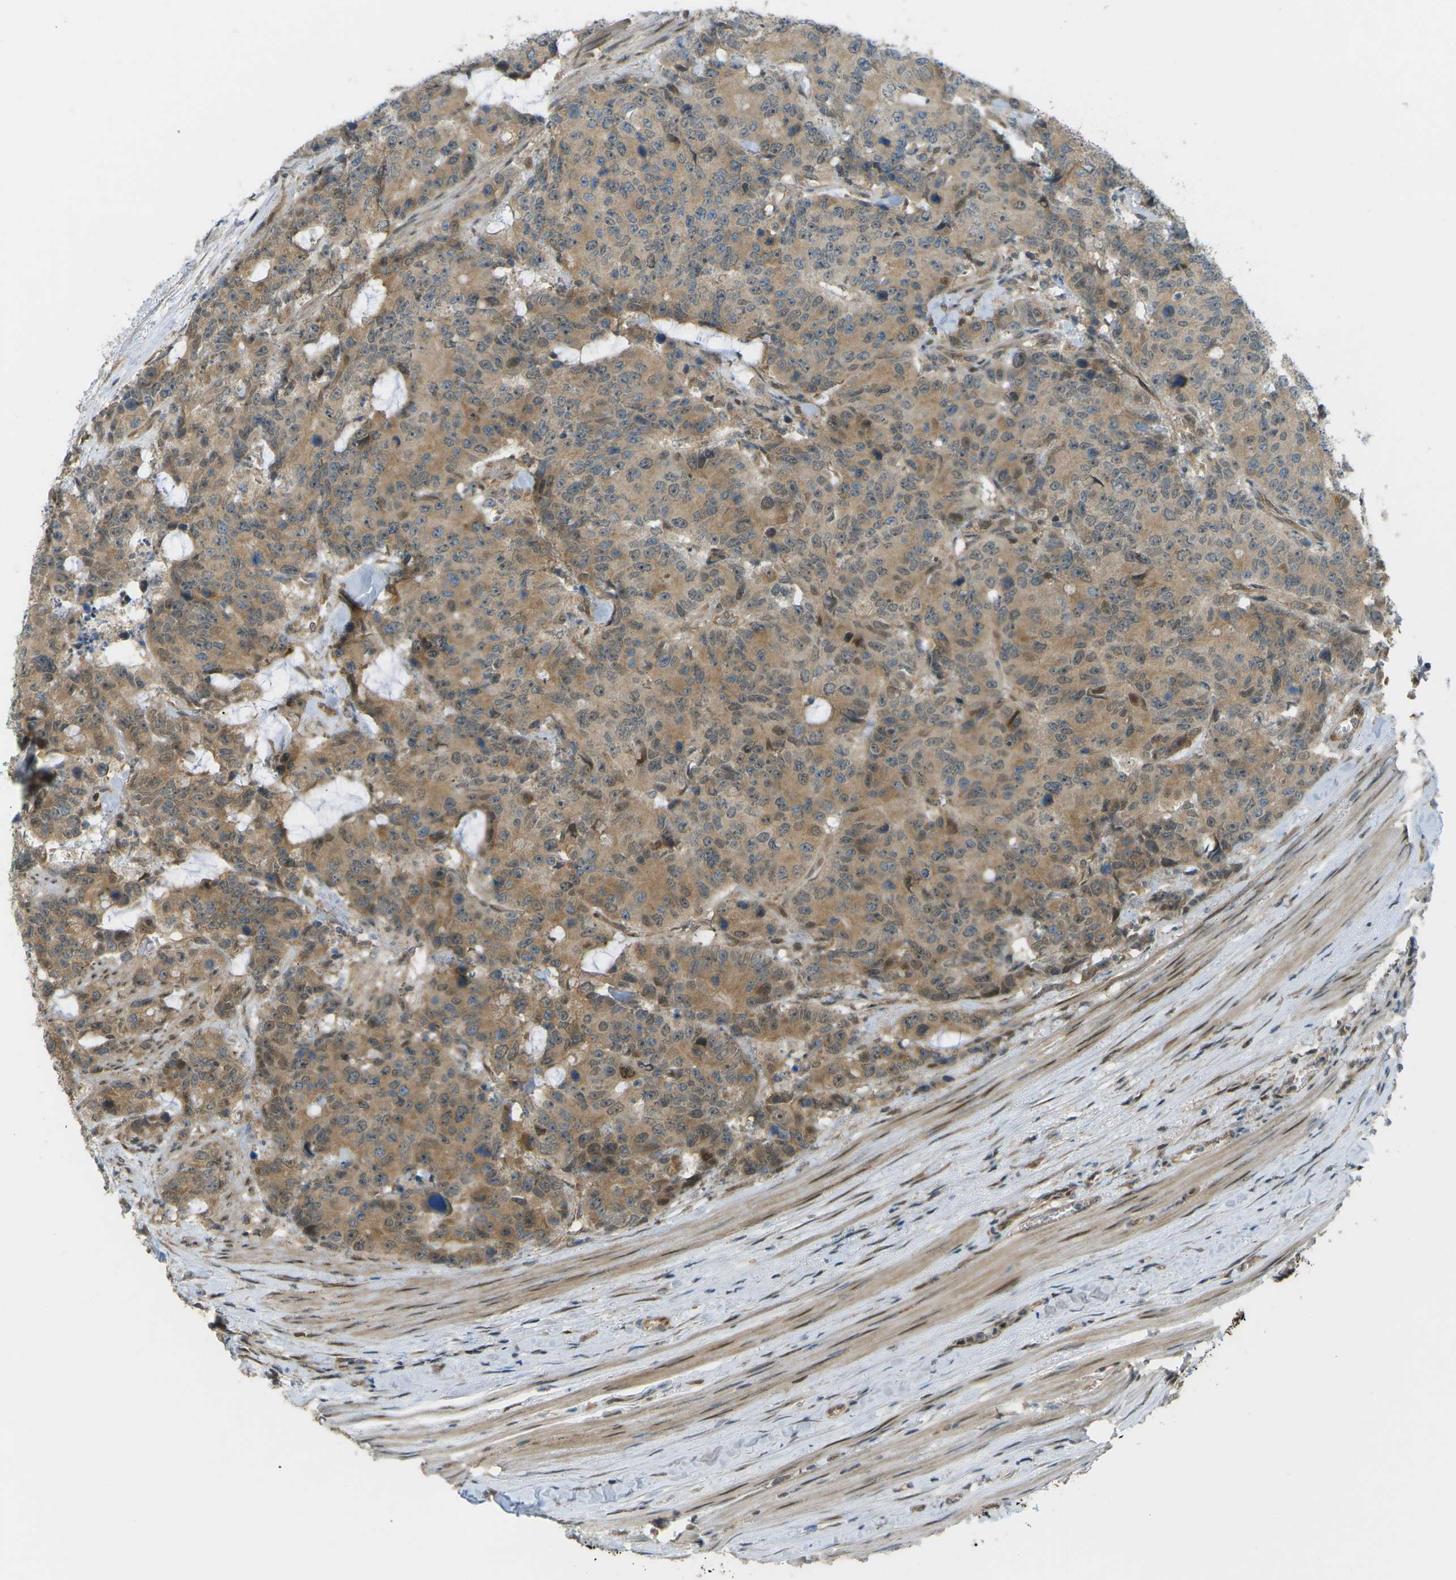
{"staining": {"intensity": "moderate", "quantity": ">75%", "location": "cytoplasmic/membranous,nuclear"}, "tissue": "colorectal cancer", "cell_type": "Tumor cells", "image_type": "cancer", "snomed": [{"axis": "morphology", "description": "Adenocarcinoma, NOS"}, {"axis": "topography", "description": "Colon"}], "caption": "Tumor cells exhibit medium levels of moderate cytoplasmic/membranous and nuclear positivity in approximately >75% of cells in colorectal cancer. (DAB IHC with brightfield microscopy, high magnification).", "gene": "CCDC186", "patient": {"sex": "female", "age": 86}}